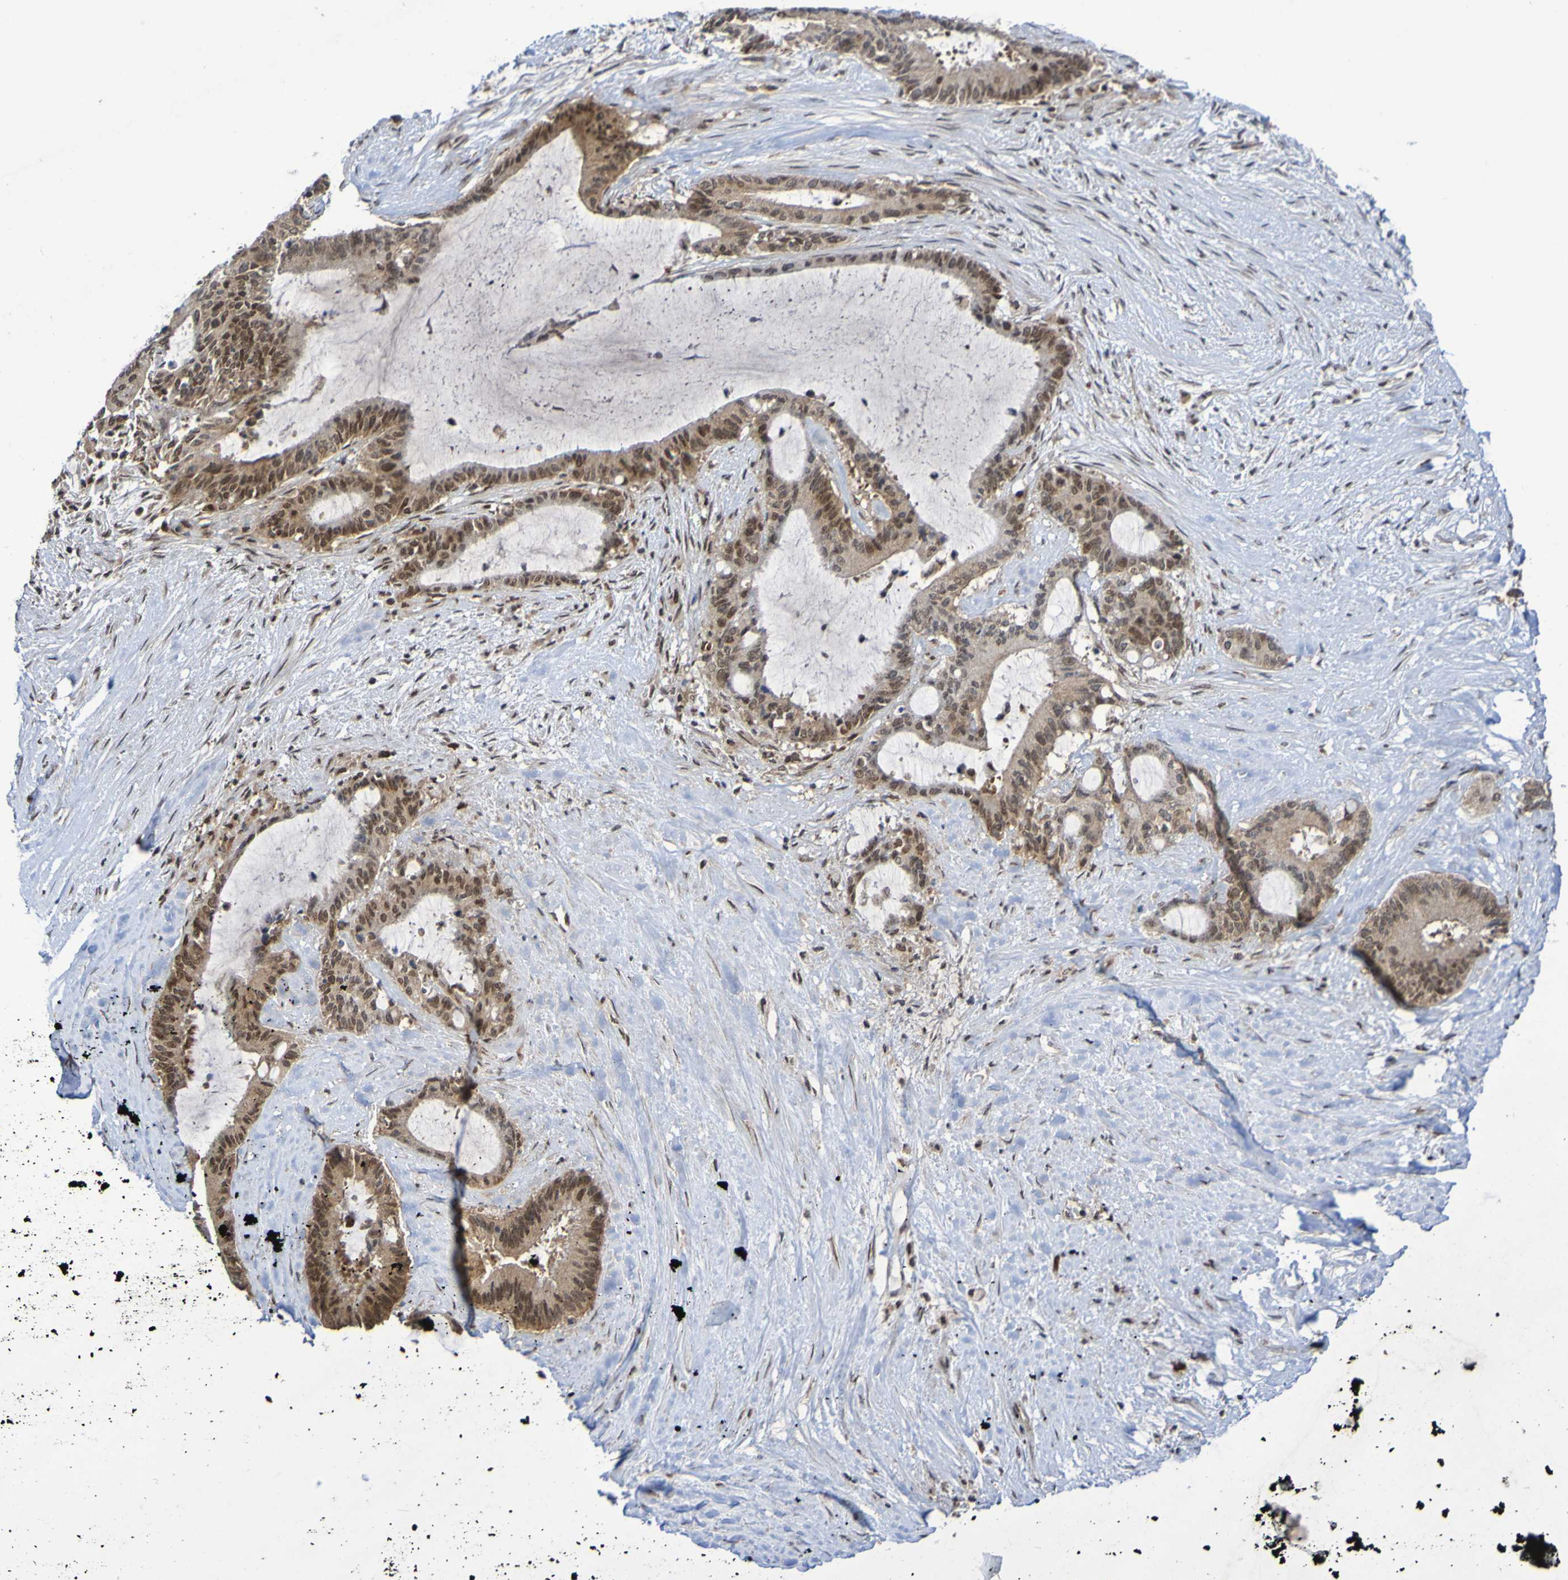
{"staining": {"intensity": "moderate", "quantity": ">75%", "location": "cytoplasmic/membranous,nuclear"}, "tissue": "liver cancer", "cell_type": "Tumor cells", "image_type": "cancer", "snomed": [{"axis": "morphology", "description": "Cholangiocarcinoma"}, {"axis": "topography", "description": "Liver"}], "caption": "Protein staining of cholangiocarcinoma (liver) tissue exhibits moderate cytoplasmic/membranous and nuclear positivity in approximately >75% of tumor cells.", "gene": "ITLN1", "patient": {"sex": "female", "age": 73}}